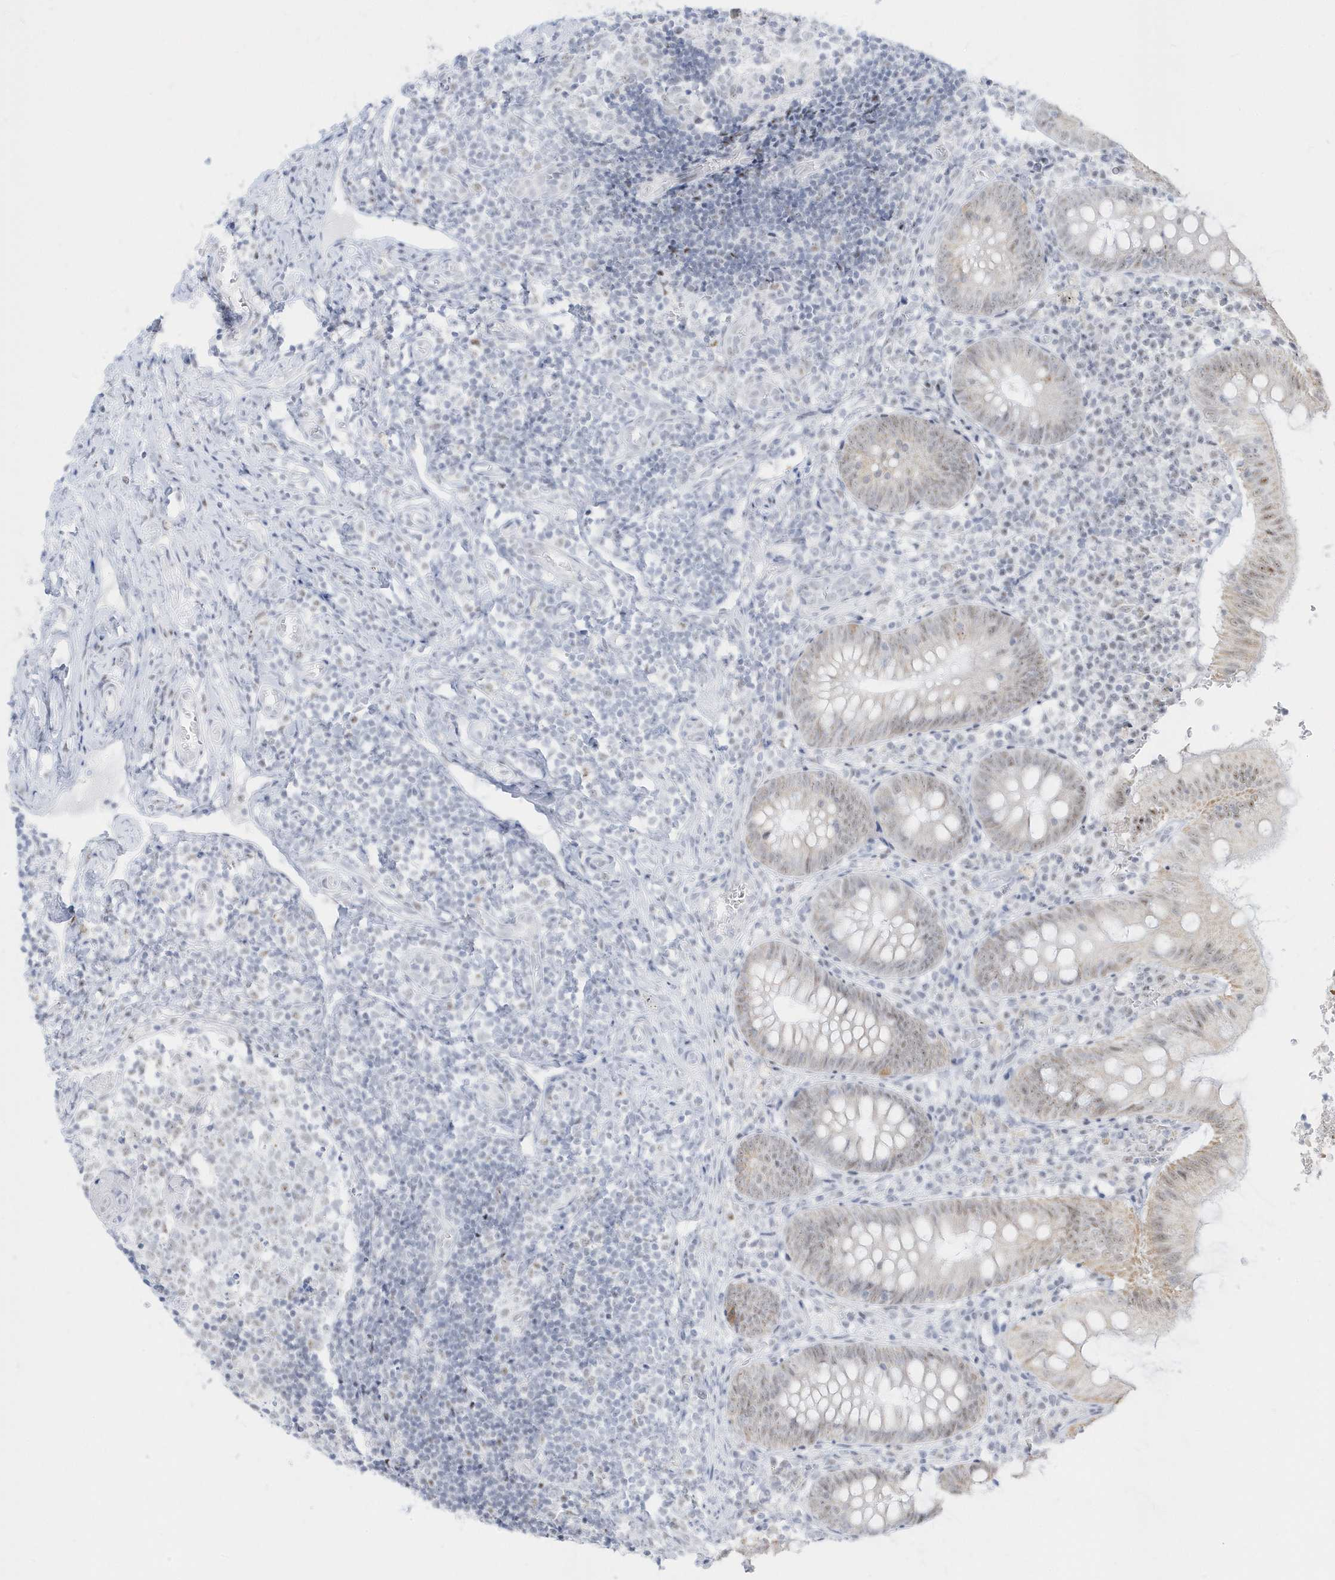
{"staining": {"intensity": "moderate", "quantity": "25%-75%", "location": "cytoplasmic/membranous,nuclear"}, "tissue": "appendix", "cell_type": "Glandular cells", "image_type": "normal", "snomed": [{"axis": "morphology", "description": "Normal tissue, NOS"}, {"axis": "topography", "description": "Appendix"}], "caption": "About 25%-75% of glandular cells in benign appendix demonstrate moderate cytoplasmic/membranous,nuclear protein positivity as visualized by brown immunohistochemical staining.", "gene": "PLEKHN1", "patient": {"sex": "male", "age": 8}}